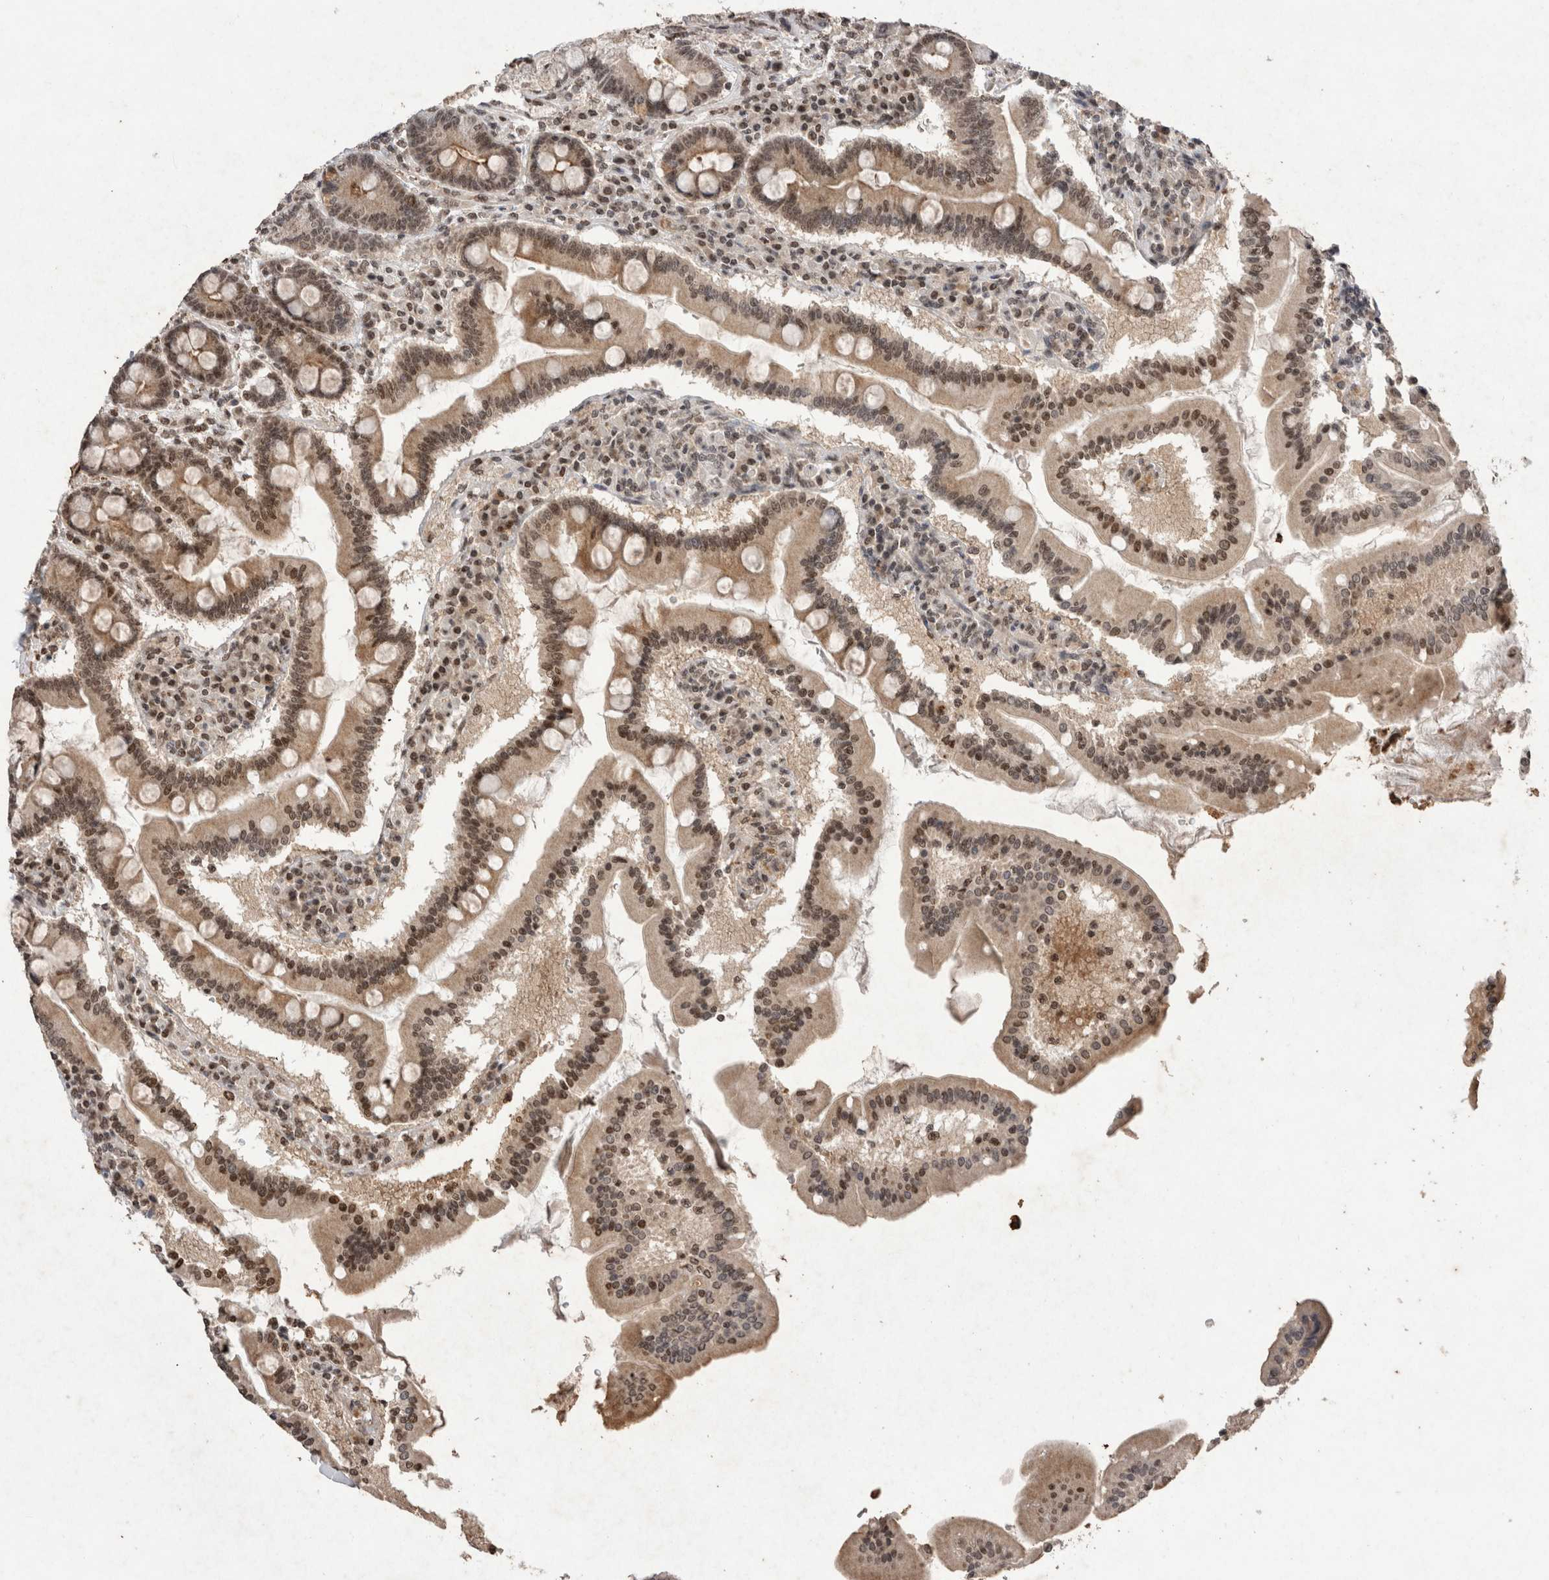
{"staining": {"intensity": "moderate", "quantity": ">75%", "location": "cytoplasmic/membranous,nuclear"}, "tissue": "duodenum", "cell_type": "Glandular cells", "image_type": "normal", "snomed": [{"axis": "morphology", "description": "Normal tissue, NOS"}, {"axis": "topography", "description": "Duodenum"}], "caption": "Moderate cytoplasmic/membranous,nuclear protein expression is appreciated in approximately >75% of glandular cells in duodenum.", "gene": "STK11", "patient": {"sex": "male", "age": 50}}